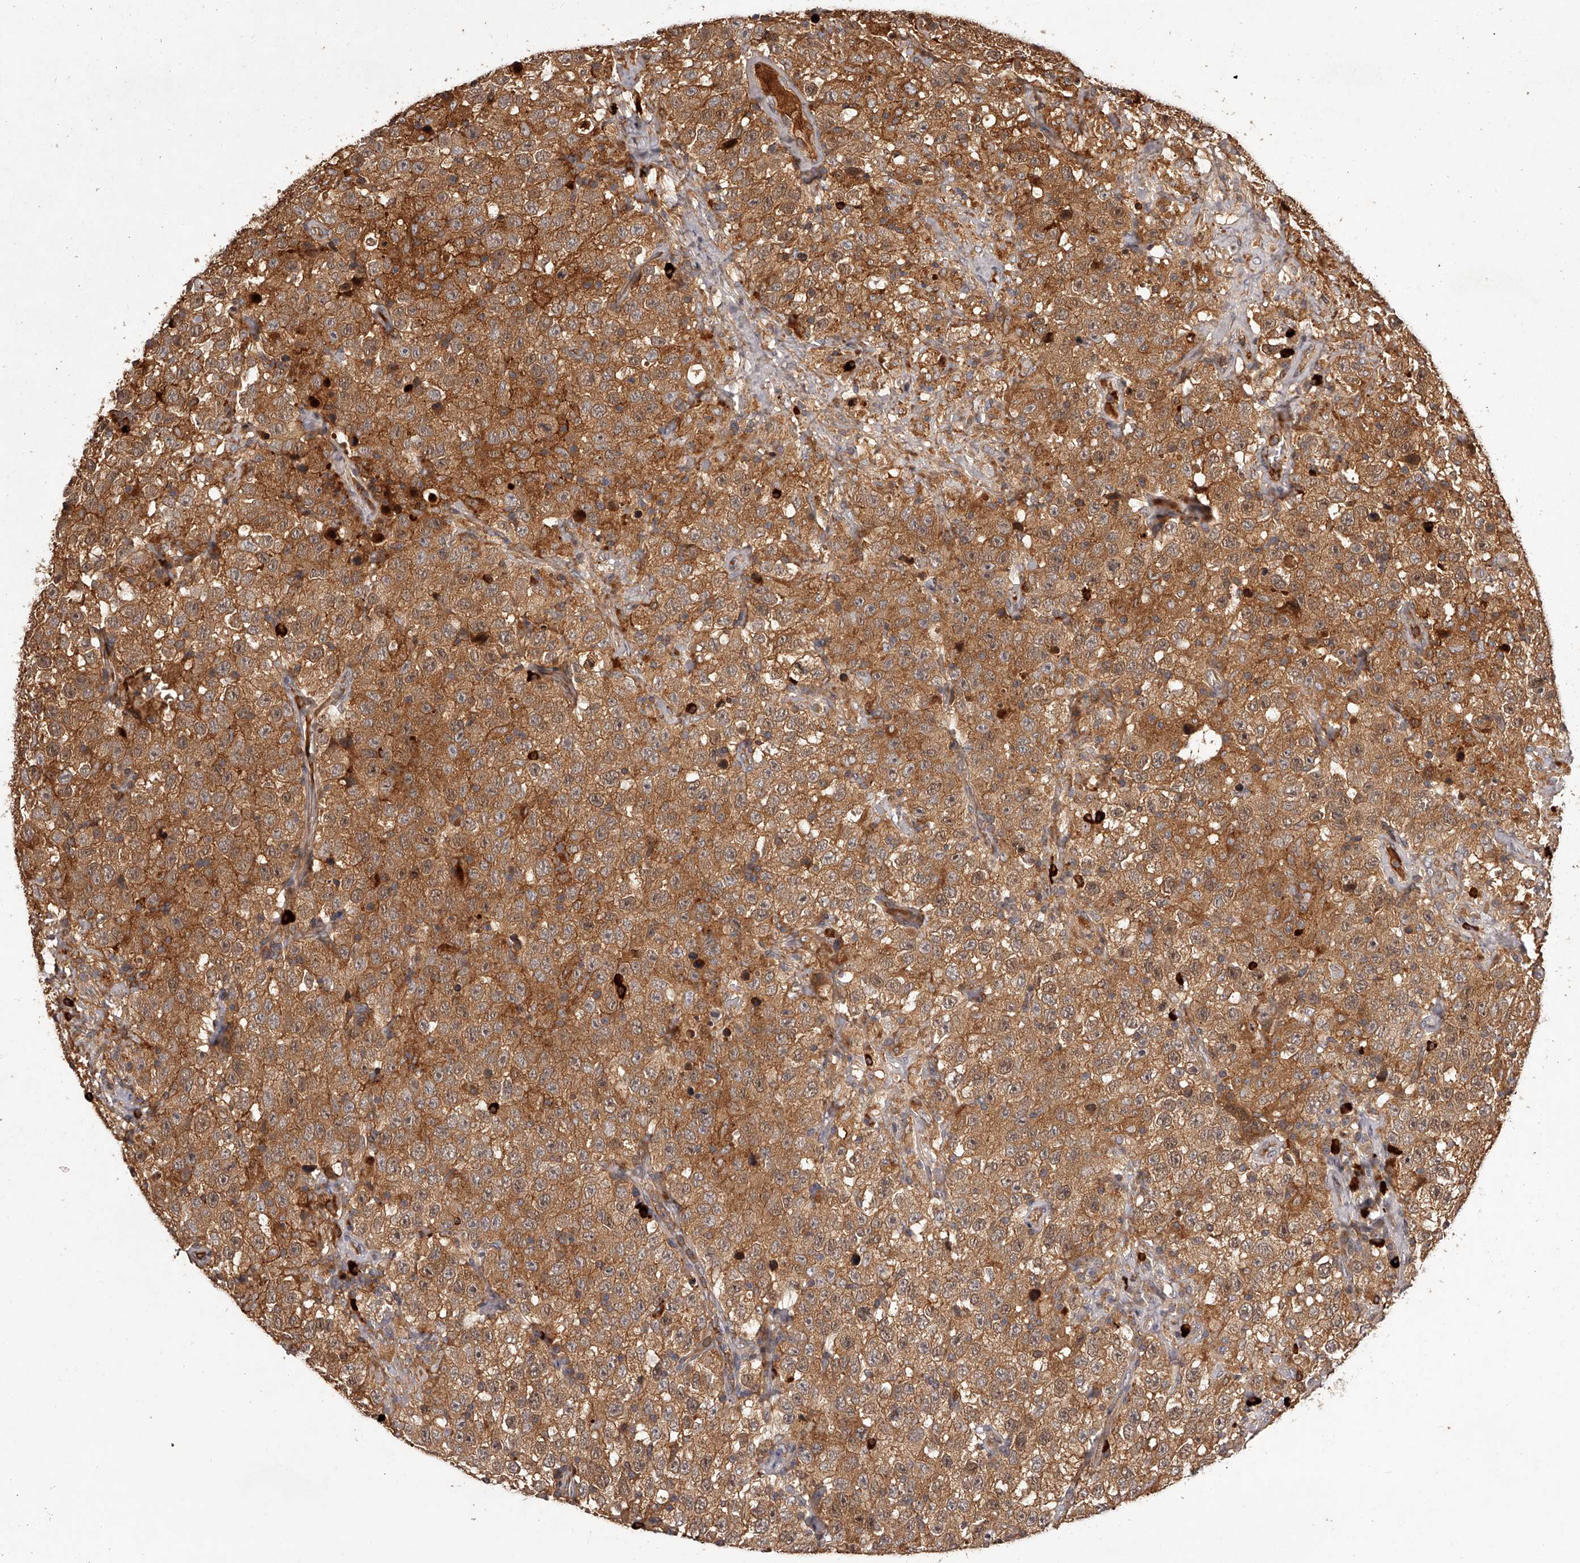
{"staining": {"intensity": "moderate", "quantity": ">75%", "location": "cytoplasmic/membranous"}, "tissue": "testis cancer", "cell_type": "Tumor cells", "image_type": "cancer", "snomed": [{"axis": "morphology", "description": "Seminoma, NOS"}, {"axis": "topography", "description": "Testis"}], "caption": "This is an image of IHC staining of testis cancer (seminoma), which shows moderate expression in the cytoplasmic/membranous of tumor cells.", "gene": "CRYZL1", "patient": {"sex": "male", "age": 41}}